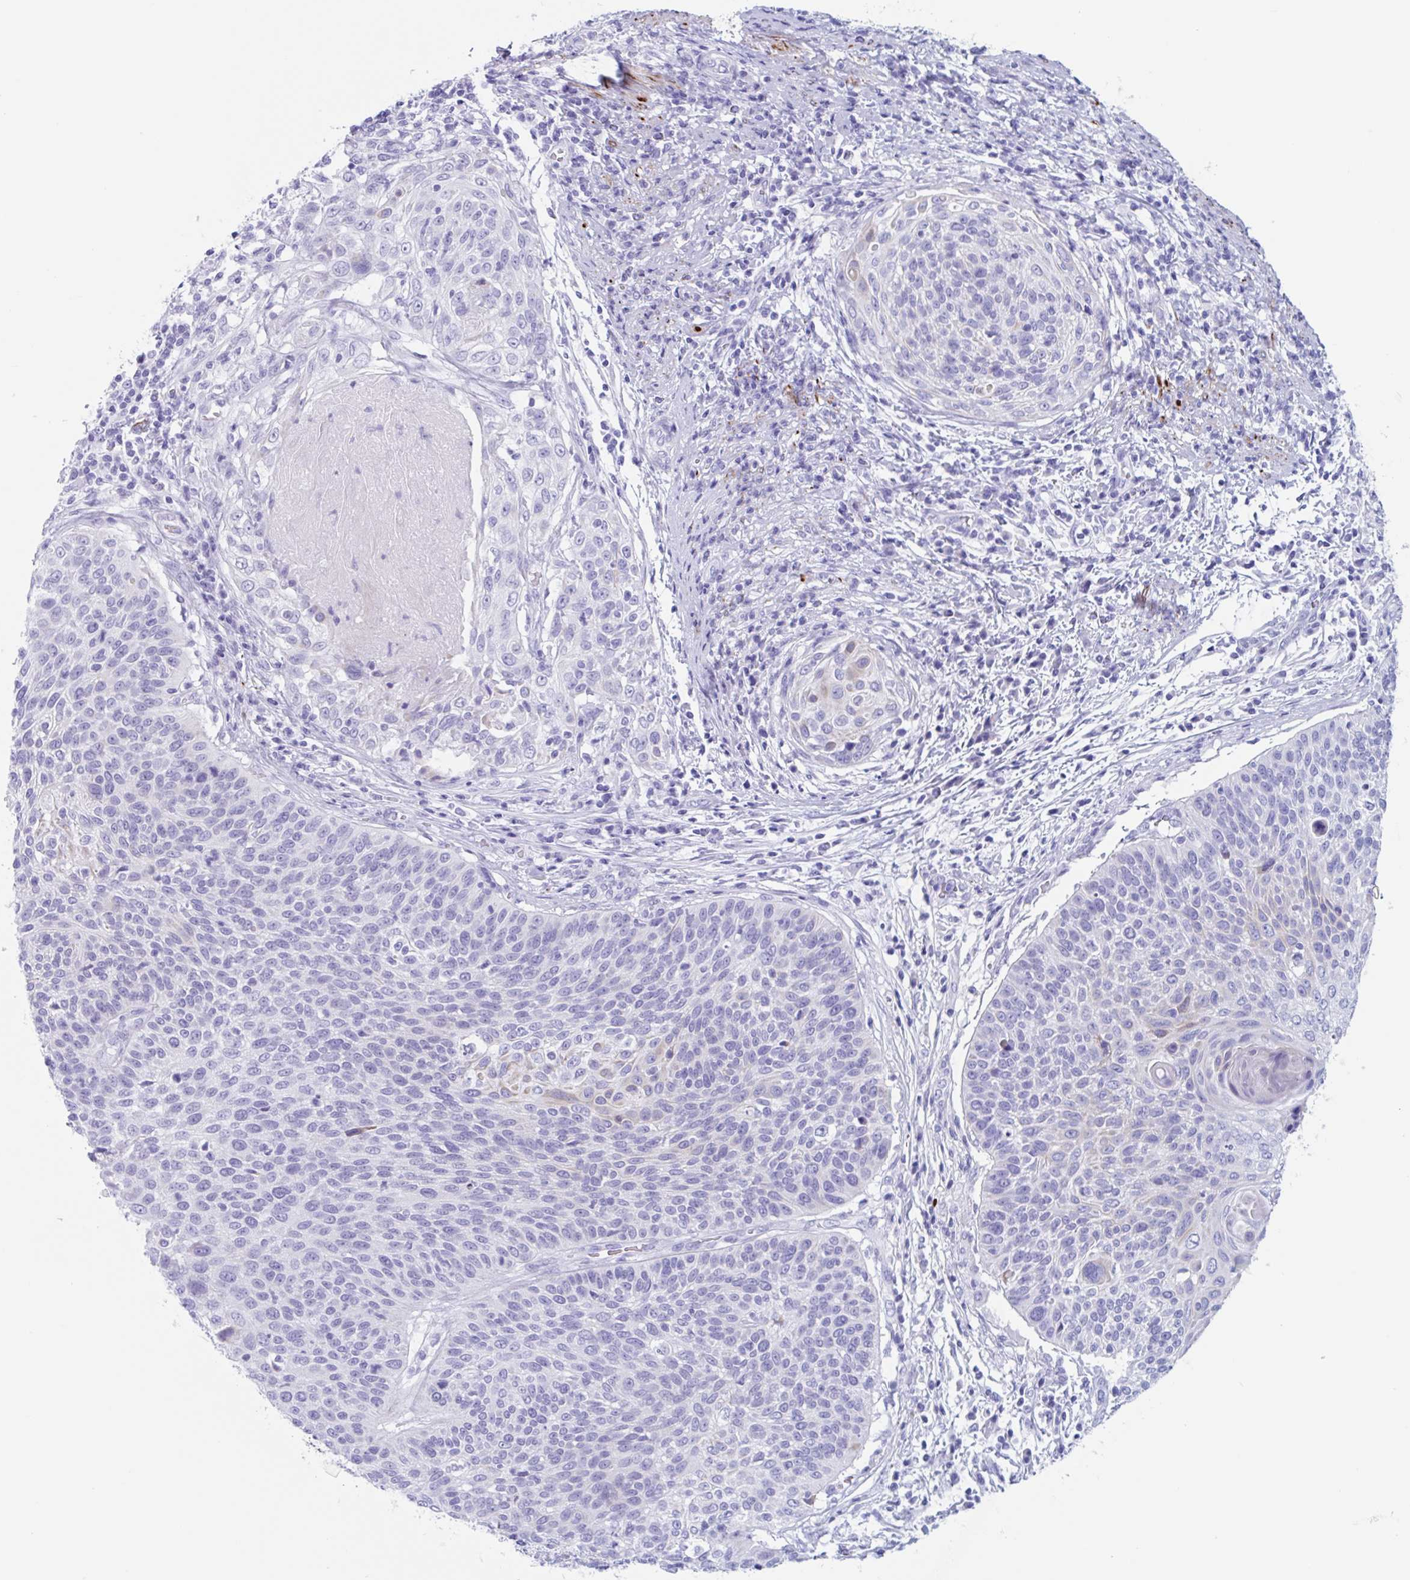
{"staining": {"intensity": "negative", "quantity": "none", "location": "none"}, "tissue": "cervical cancer", "cell_type": "Tumor cells", "image_type": "cancer", "snomed": [{"axis": "morphology", "description": "Squamous cell carcinoma, NOS"}, {"axis": "topography", "description": "Cervix"}], "caption": "Immunohistochemistry (IHC) histopathology image of human cervical squamous cell carcinoma stained for a protein (brown), which reveals no positivity in tumor cells. (DAB immunohistochemistry (IHC), high magnification).", "gene": "CPTP", "patient": {"sex": "female", "age": 31}}